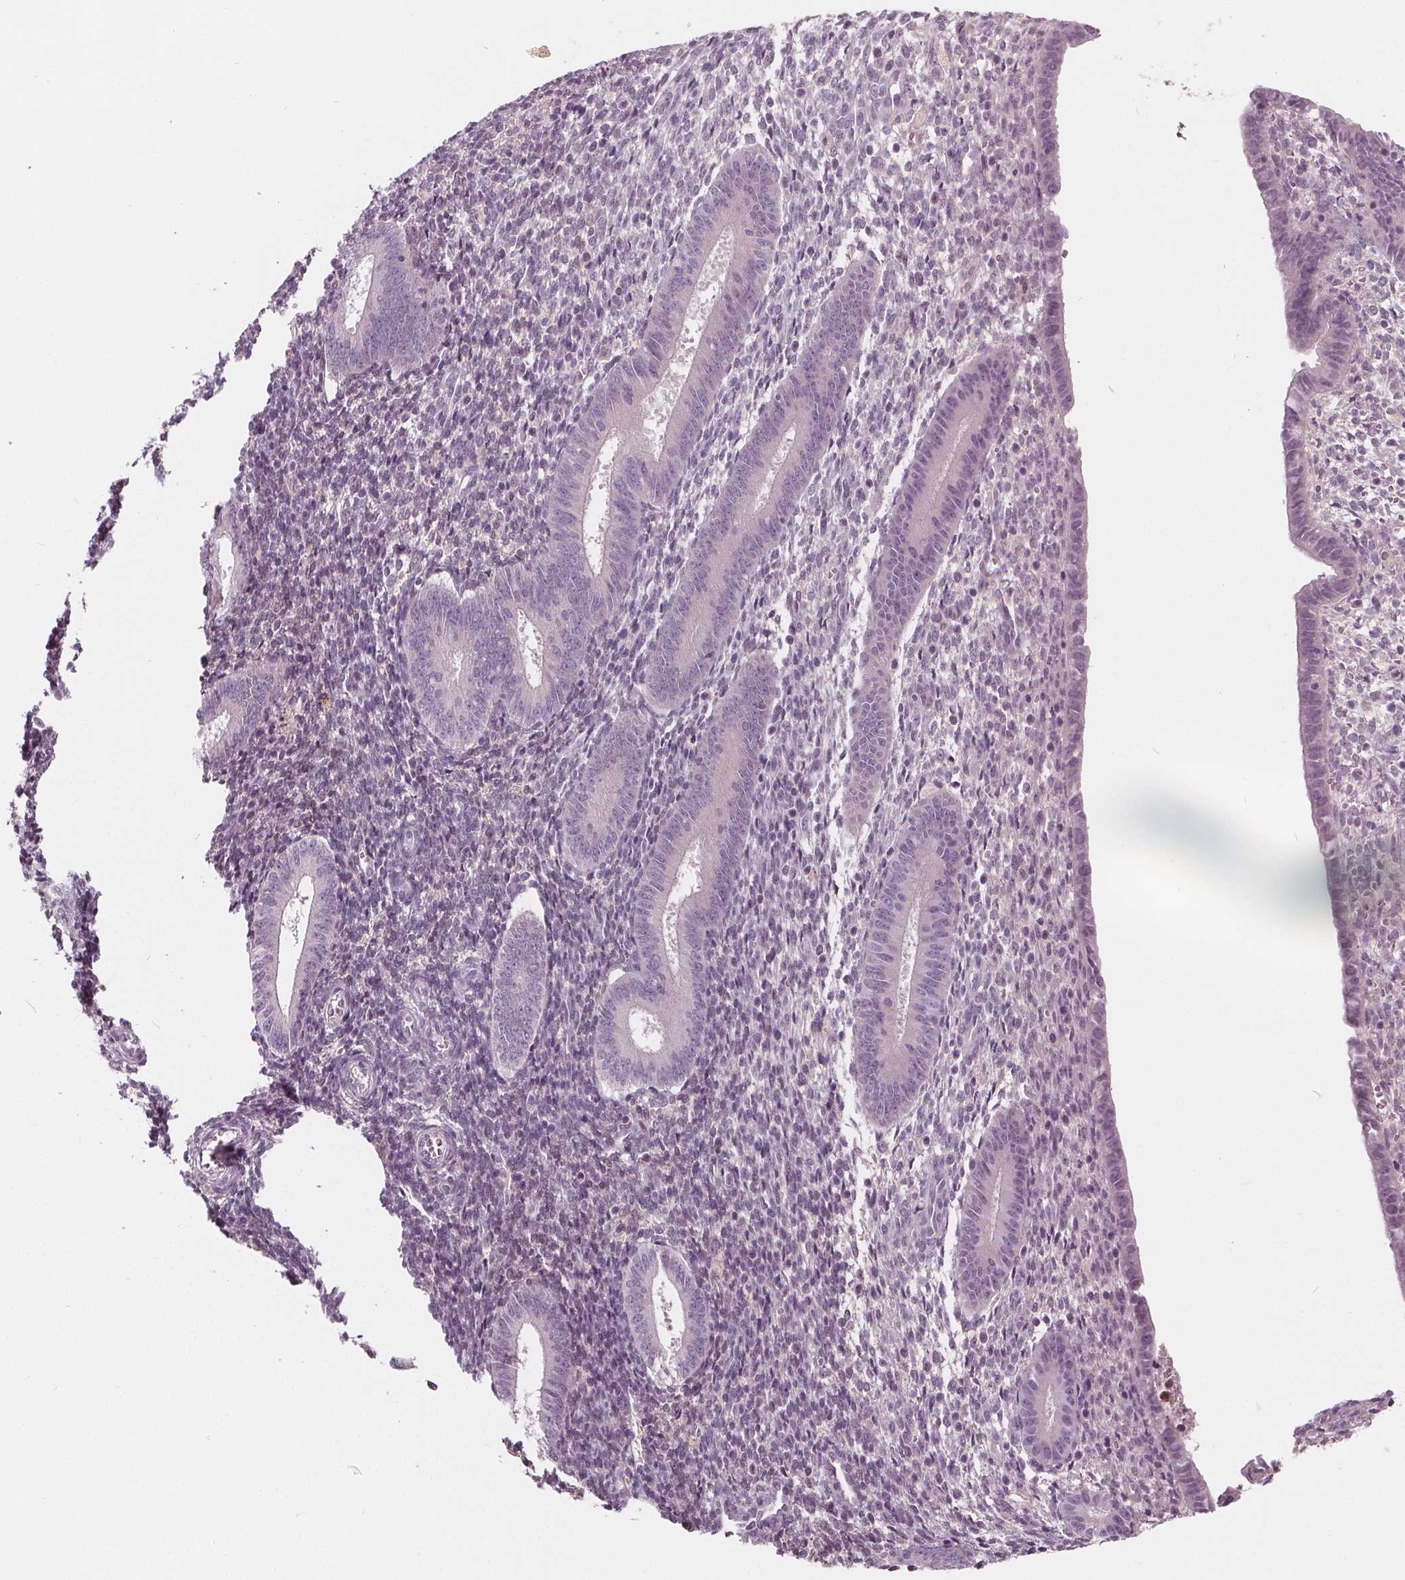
{"staining": {"intensity": "negative", "quantity": "none", "location": "none"}, "tissue": "endometrium", "cell_type": "Cells in endometrial stroma", "image_type": "normal", "snomed": [{"axis": "morphology", "description": "Normal tissue, NOS"}, {"axis": "topography", "description": "Endometrium"}], "caption": "Normal endometrium was stained to show a protein in brown. There is no significant expression in cells in endometrial stroma. (Brightfield microscopy of DAB (3,3'-diaminobenzidine) immunohistochemistry (IHC) at high magnification).", "gene": "HAAO", "patient": {"sex": "female", "age": 25}}